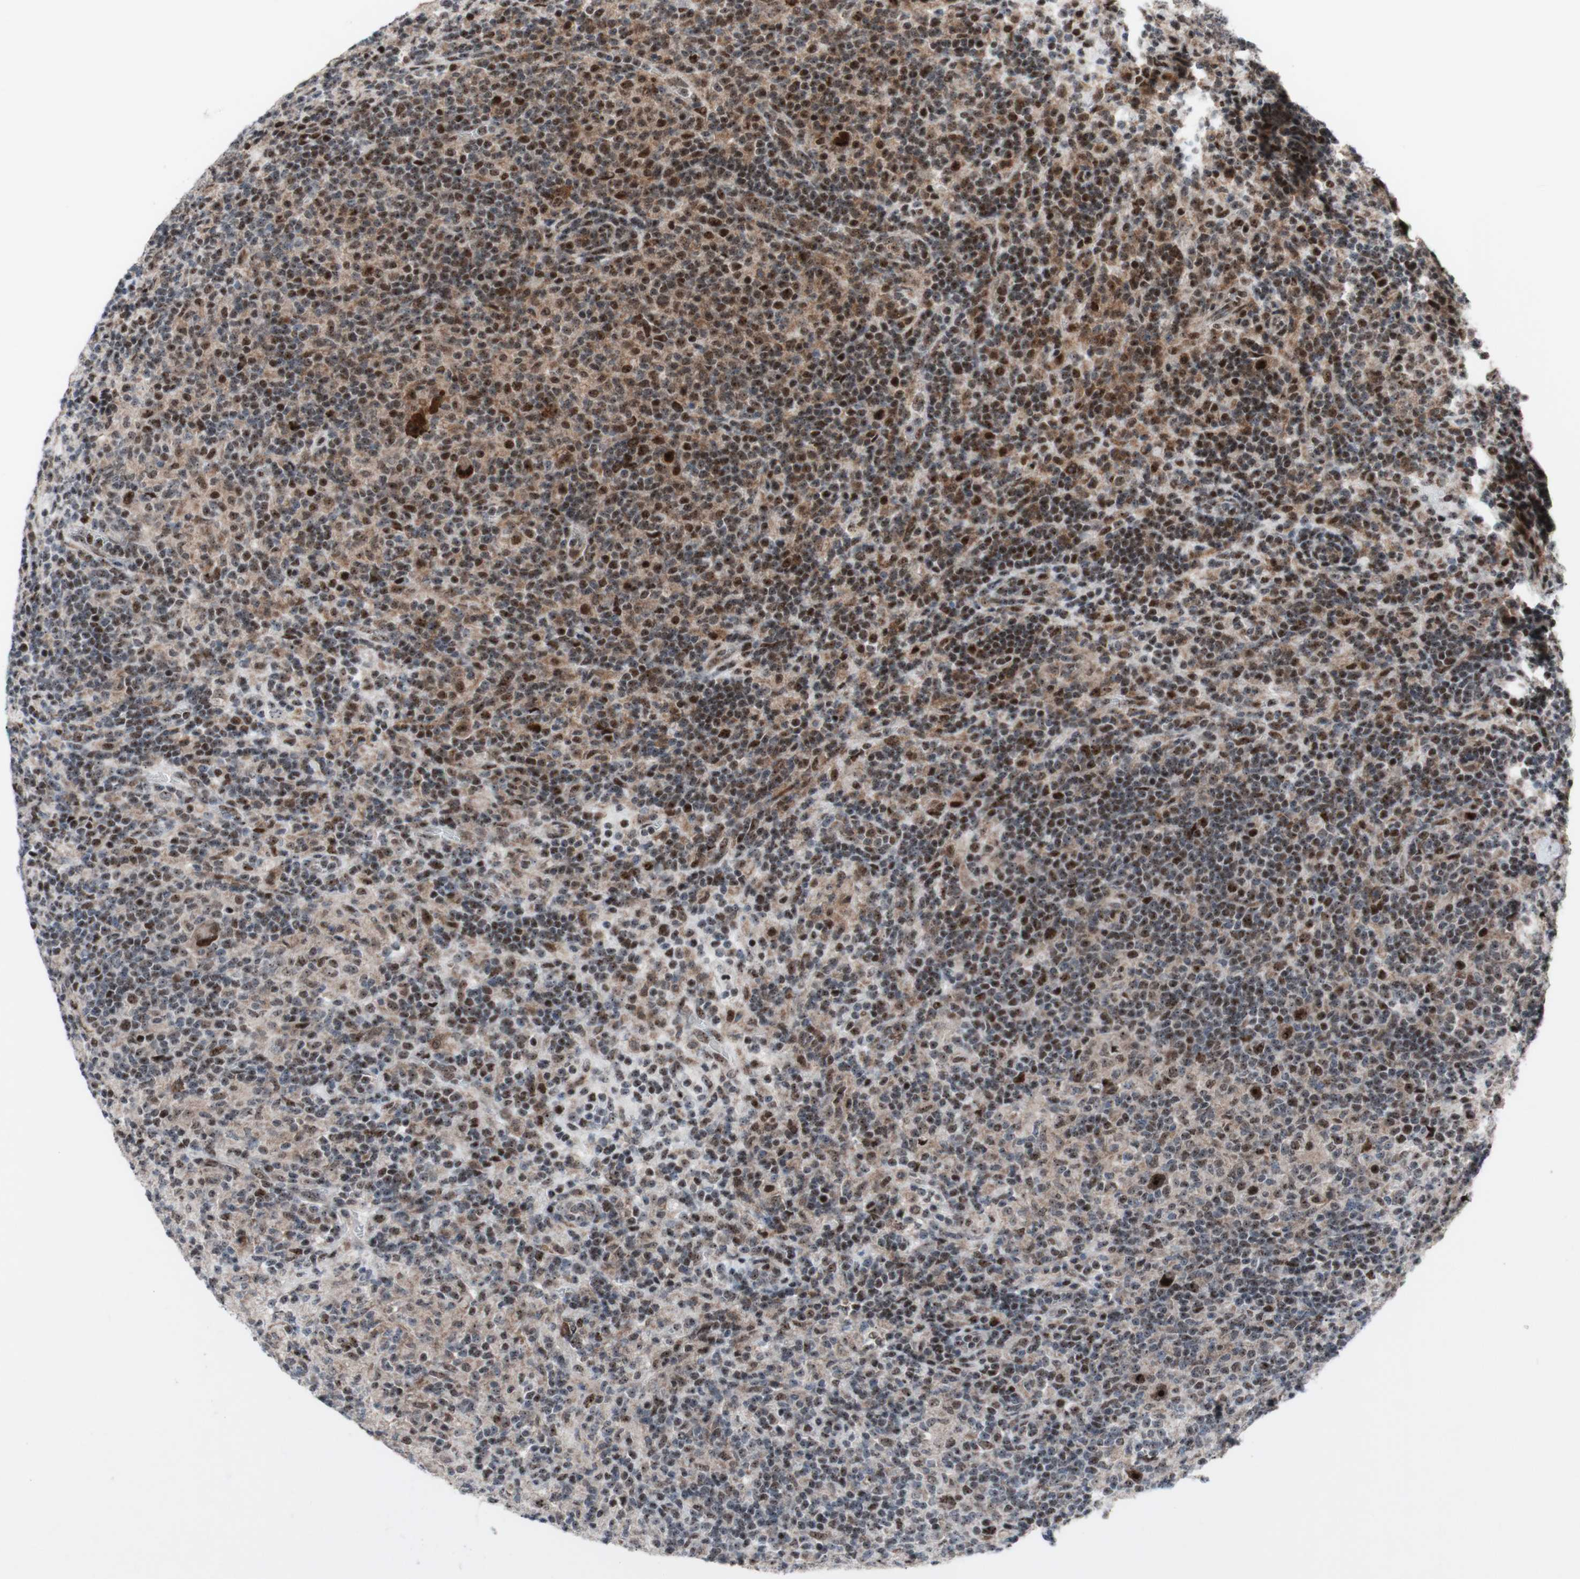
{"staining": {"intensity": "strong", "quantity": ">75%", "location": "nuclear"}, "tissue": "lymphoma", "cell_type": "Tumor cells", "image_type": "cancer", "snomed": [{"axis": "morphology", "description": "Hodgkin's disease, NOS"}, {"axis": "topography", "description": "Lymph node"}], "caption": "A brown stain shows strong nuclear positivity of a protein in human lymphoma tumor cells.", "gene": "POLR1A", "patient": {"sex": "male", "age": 70}}